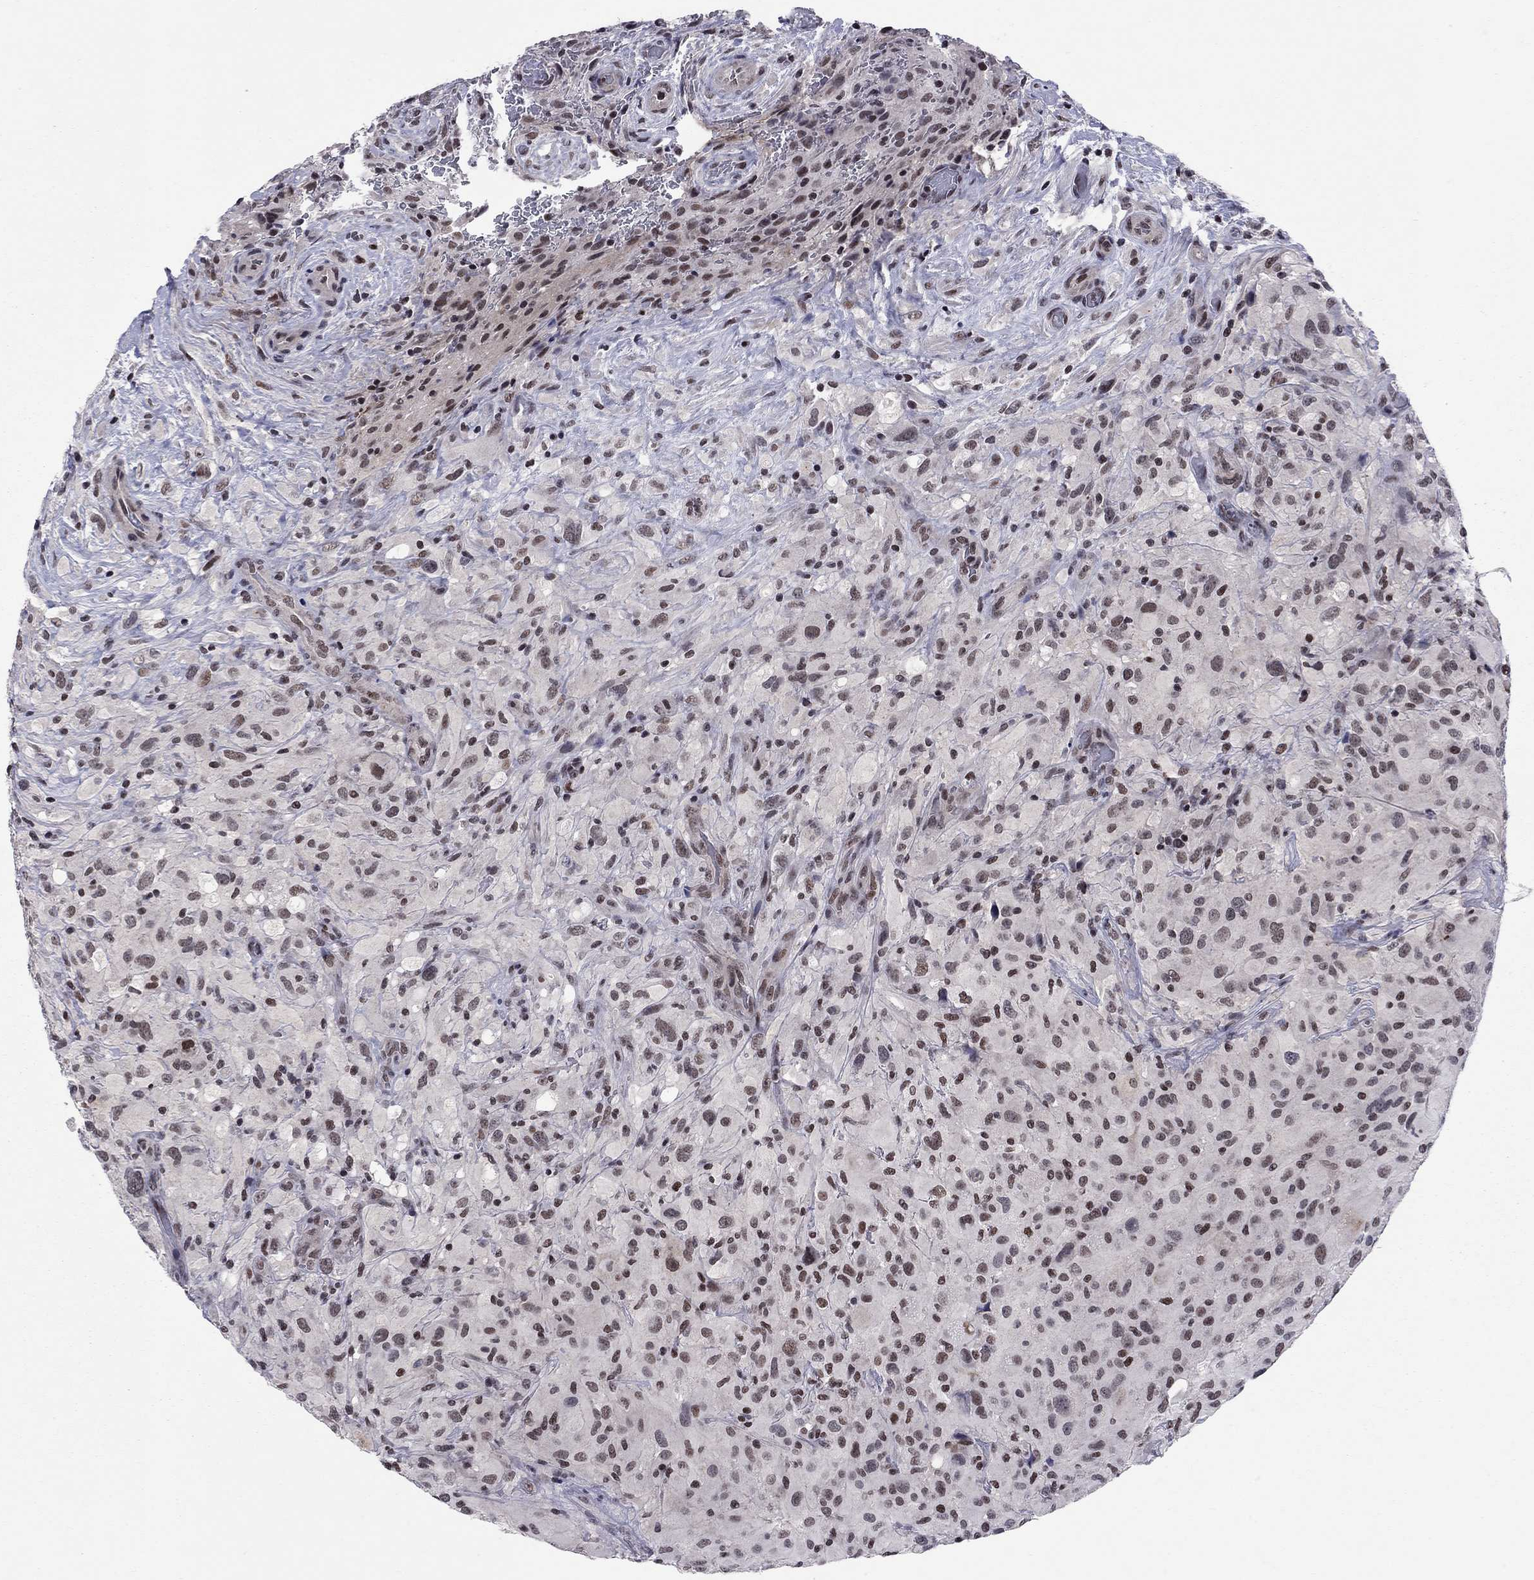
{"staining": {"intensity": "weak", "quantity": "25%-75%", "location": "nuclear"}, "tissue": "glioma", "cell_type": "Tumor cells", "image_type": "cancer", "snomed": [{"axis": "morphology", "description": "Glioma, malignant, High grade"}, {"axis": "topography", "description": "Cerebral cortex"}], "caption": "Glioma stained with DAB (3,3'-diaminobenzidine) IHC shows low levels of weak nuclear expression in about 25%-75% of tumor cells. (Stains: DAB in brown, nuclei in blue, Microscopy: brightfield microscopy at high magnification).", "gene": "TAF9", "patient": {"sex": "male", "age": 35}}